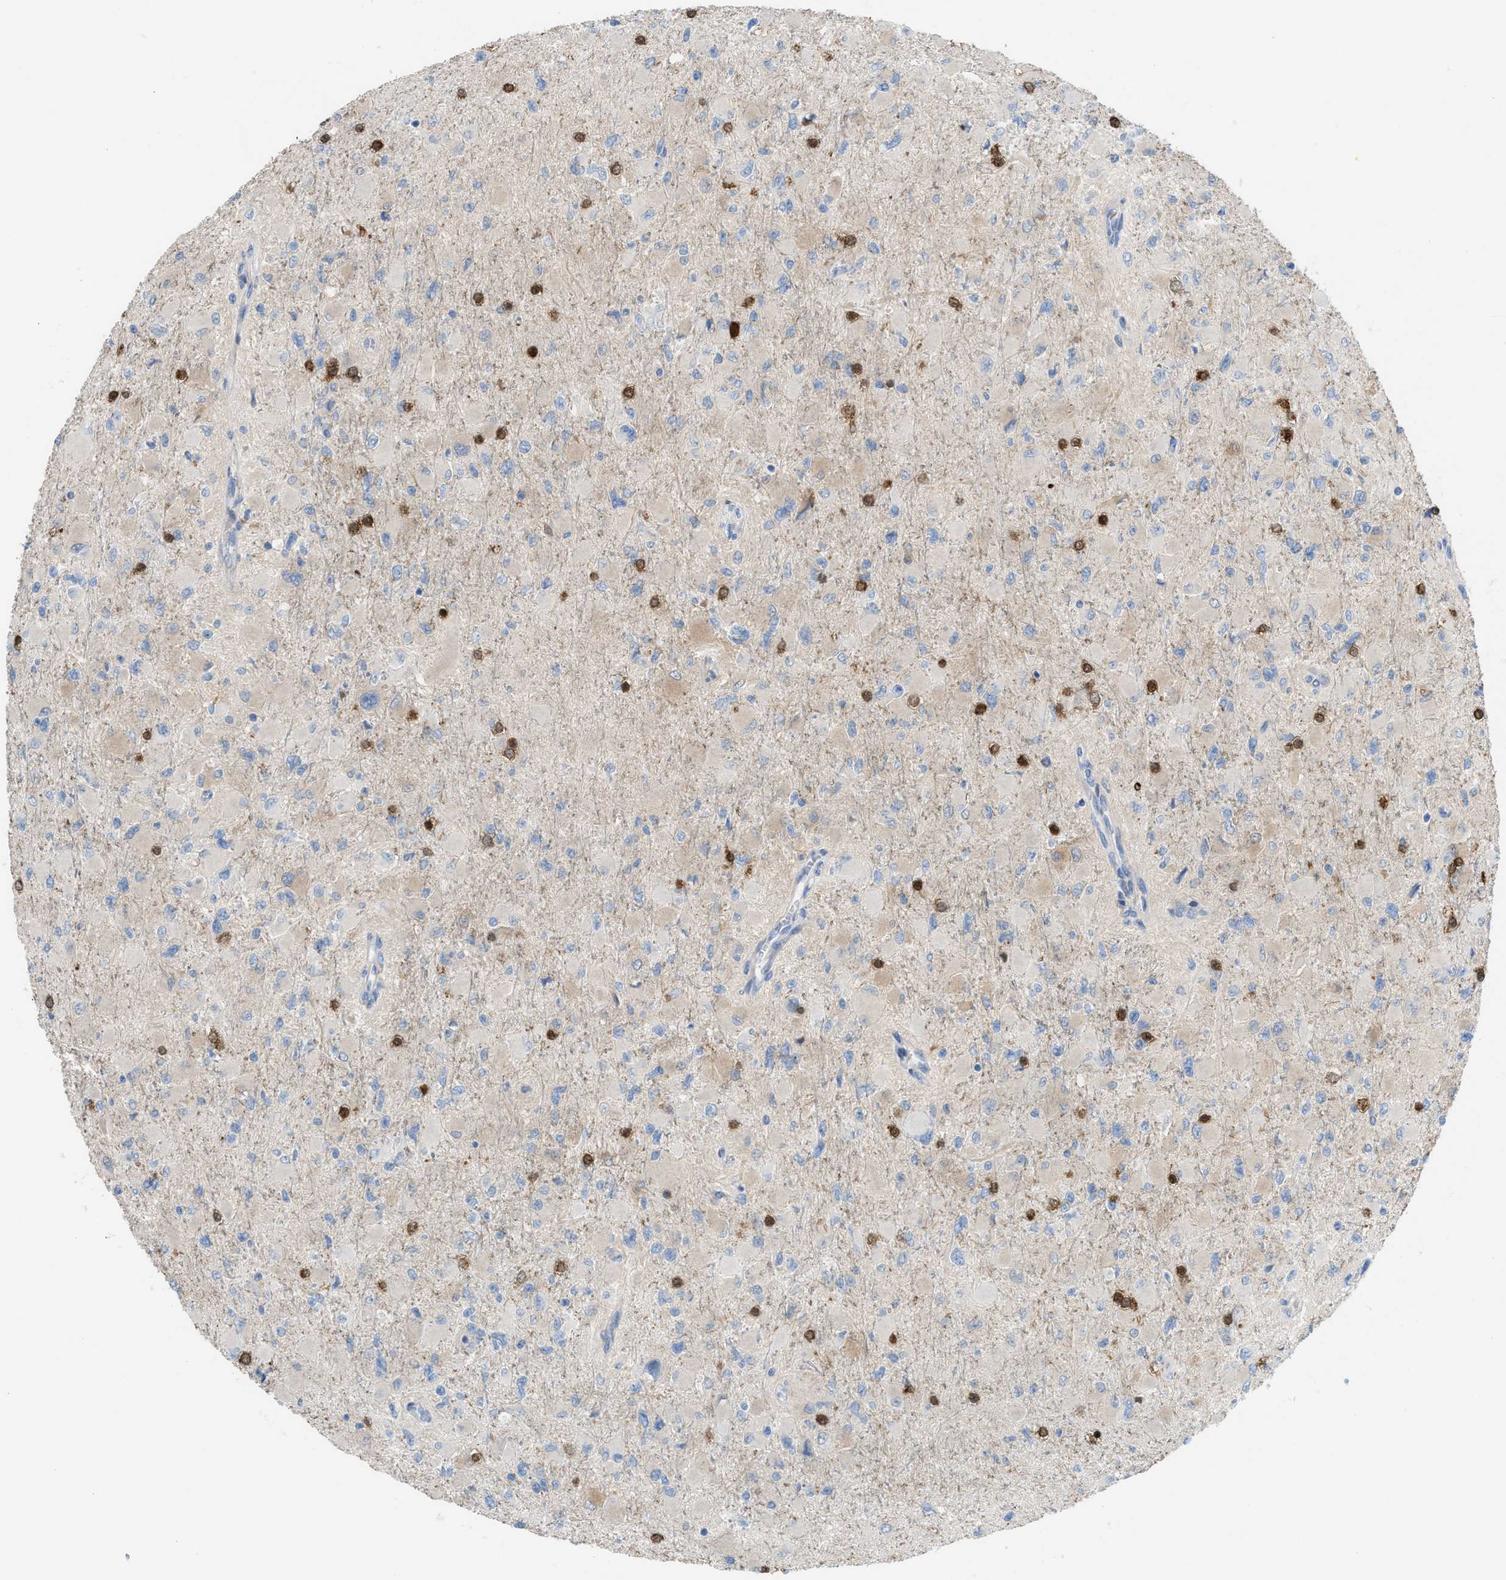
{"staining": {"intensity": "weak", "quantity": "<25%", "location": "cytoplasmic/membranous"}, "tissue": "glioma", "cell_type": "Tumor cells", "image_type": "cancer", "snomed": [{"axis": "morphology", "description": "Glioma, malignant, High grade"}, {"axis": "topography", "description": "Cerebral cortex"}], "caption": "Image shows no protein positivity in tumor cells of glioma tissue.", "gene": "ASPA", "patient": {"sex": "female", "age": 36}}